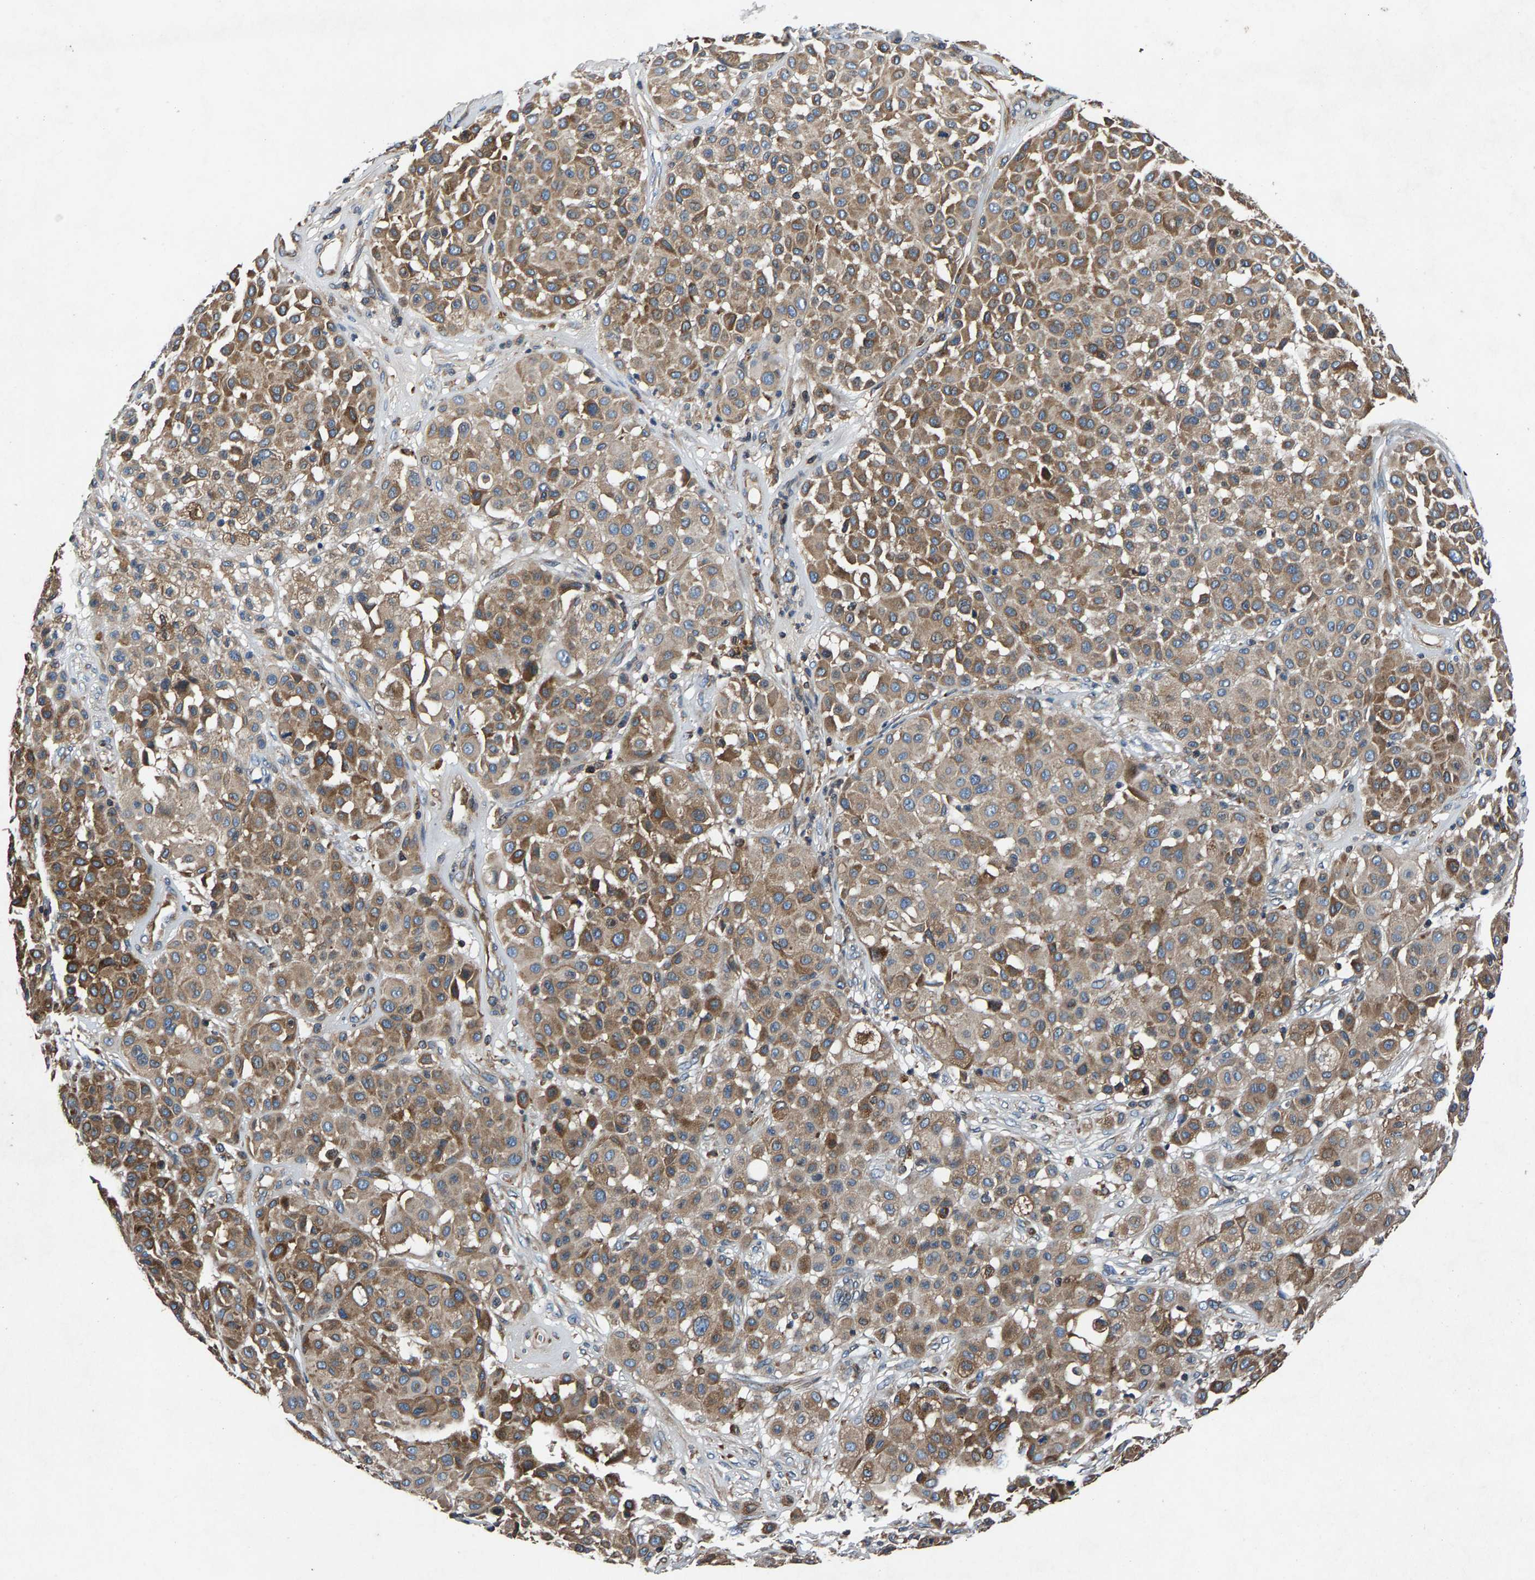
{"staining": {"intensity": "moderate", "quantity": ">75%", "location": "cytoplasmic/membranous"}, "tissue": "melanoma", "cell_type": "Tumor cells", "image_type": "cancer", "snomed": [{"axis": "morphology", "description": "Malignant melanoma, Metastatic site"}, {"axis": "topography", "description": "Soft tissue"}], "caption": "Melanoma stained with a brown dye displays moderate cytoplasmic/membranous positive staining in about >75% of tumor cells.", "gene": "LPCAT1", "patient": {"sex": "male", "age": 41}}